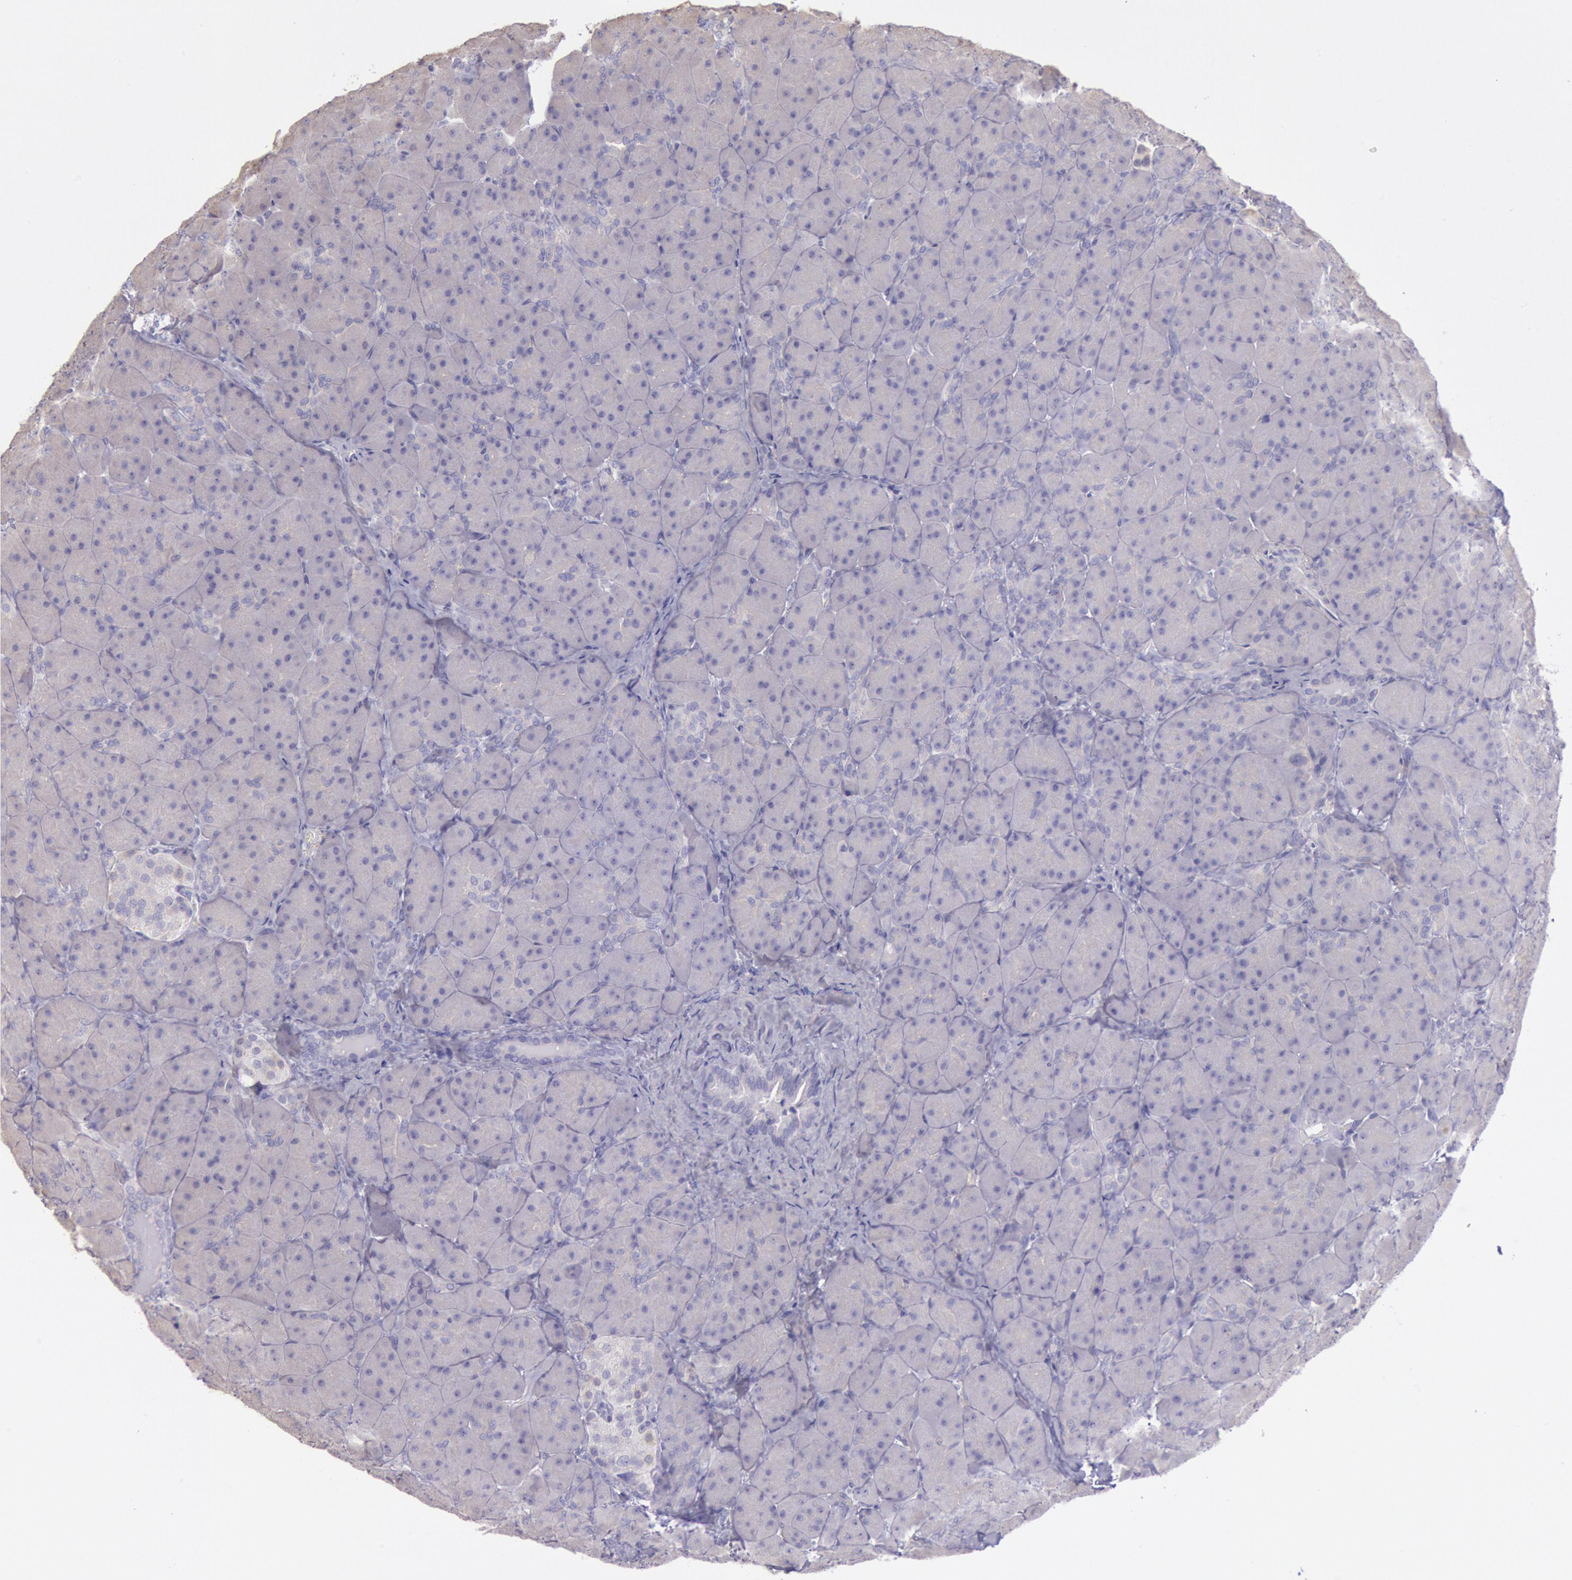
{"staining": {"intensity": "negative", "quantity": "none", "location": "none"}, "tissue": "pancreas", "cell_type": "Exocrine glandular cells", "image_type": "normal", "snomed": [{"axis": "morphology", "description": "Normal tissue, NOS"}, {"axis": "topography", "description": "Pancreas"}], "caption": "The histopathology image exhibits no staining of exocrine glandular cells in normal pancreas.", "gene": "MYH1", "patient": {"sex": "male", "age": 66}}